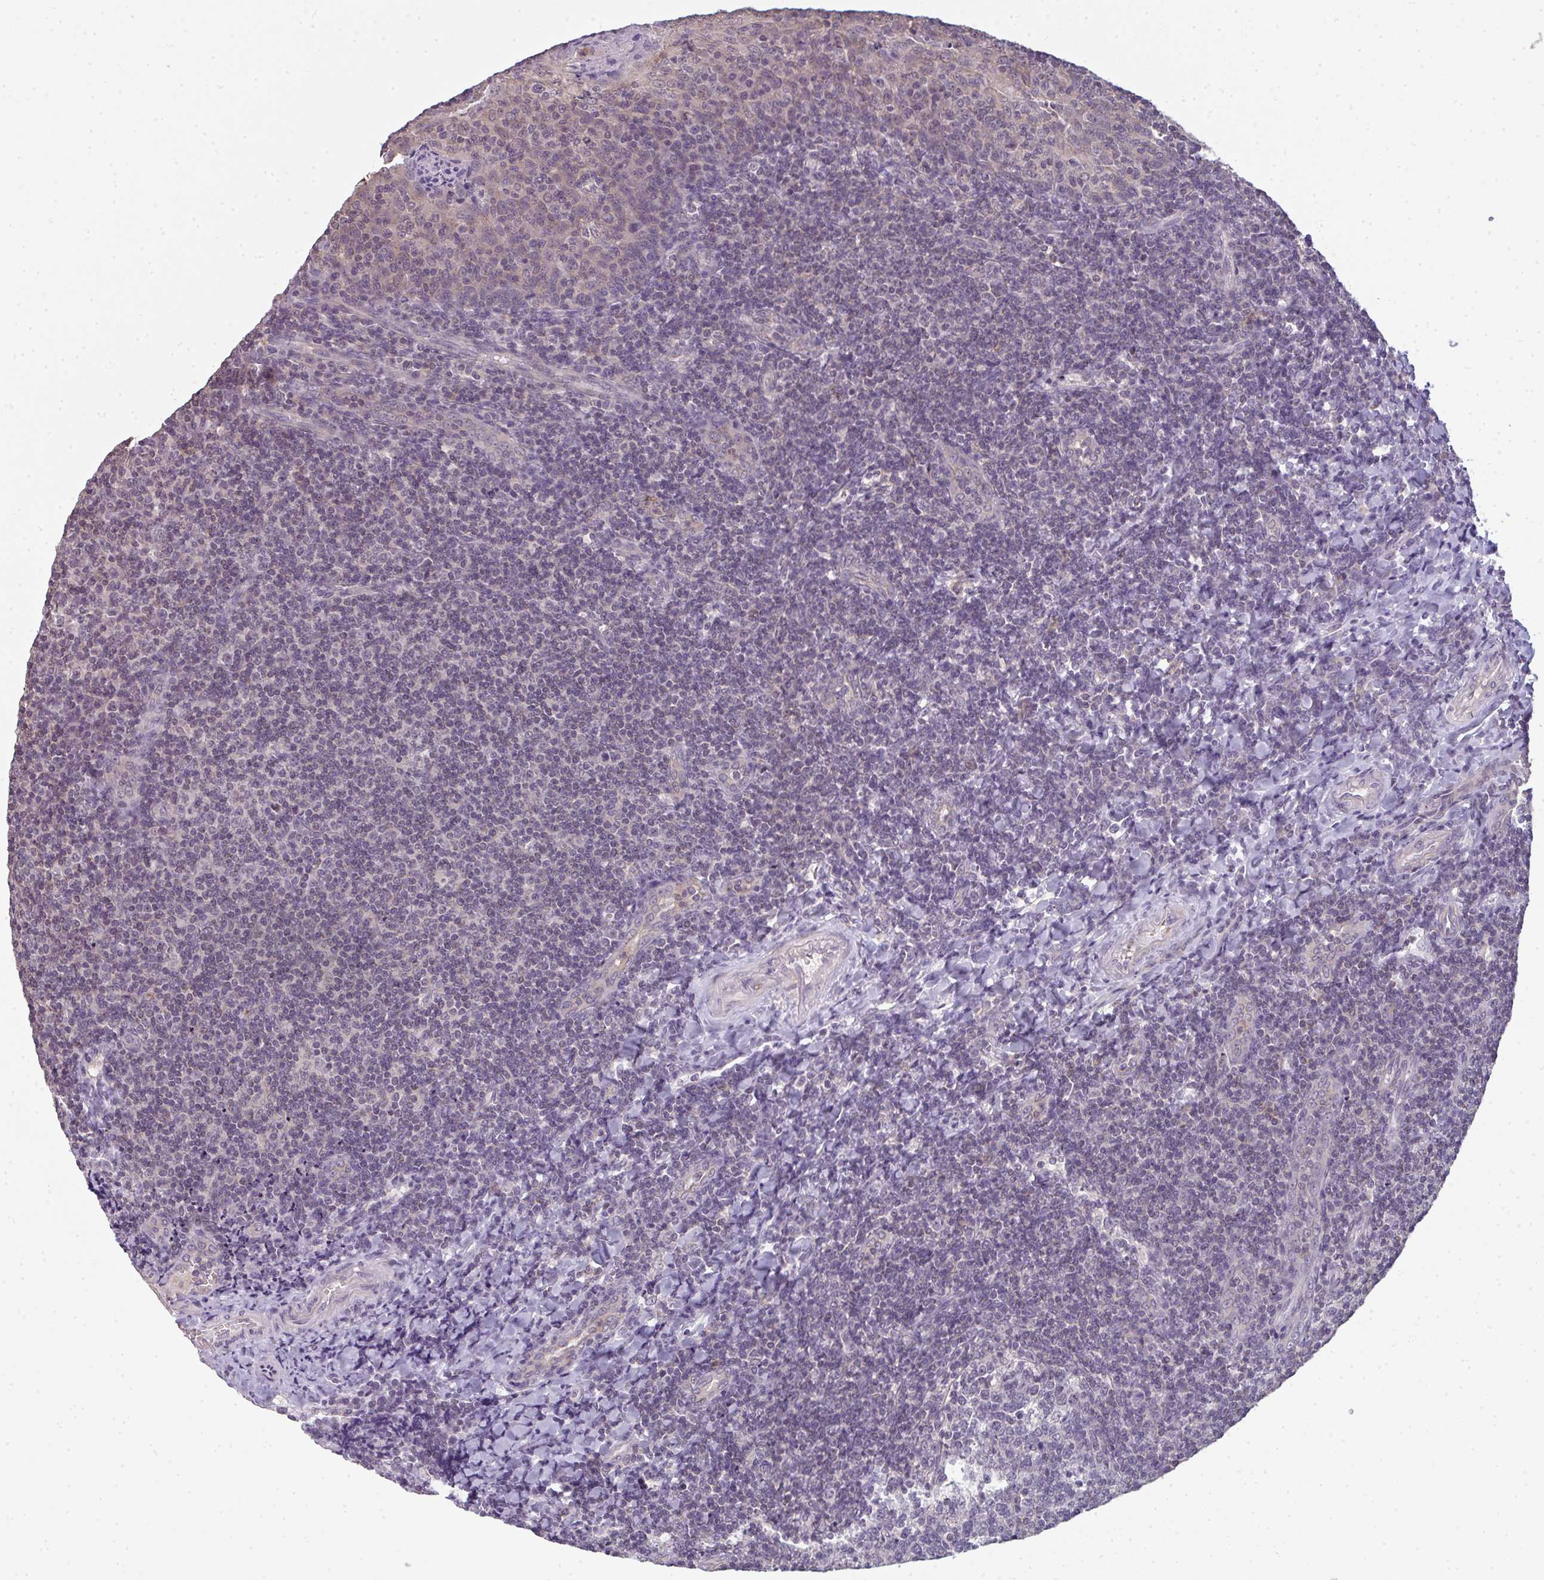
{"staining": {"intensity": "negative", "quantity": "none", "location": "none"}, "tissue": "tonsil", "cell_type": "Germinal center cells", "image_type": "normal", "snomed": [{"axis": "morphology", "description": "Normal tissue, NOS"}, {"axis": "topography", "description": "Tonsil"}], "caption": "High magnification brightfield microscopy of unremarkable tonsil stained with DAB (brown) and counterstained with hematoxylin (blue): germinal center cells show no significant staining.", "gene": "CXCR1", "patient": {"sex": "male", "age": 17}}